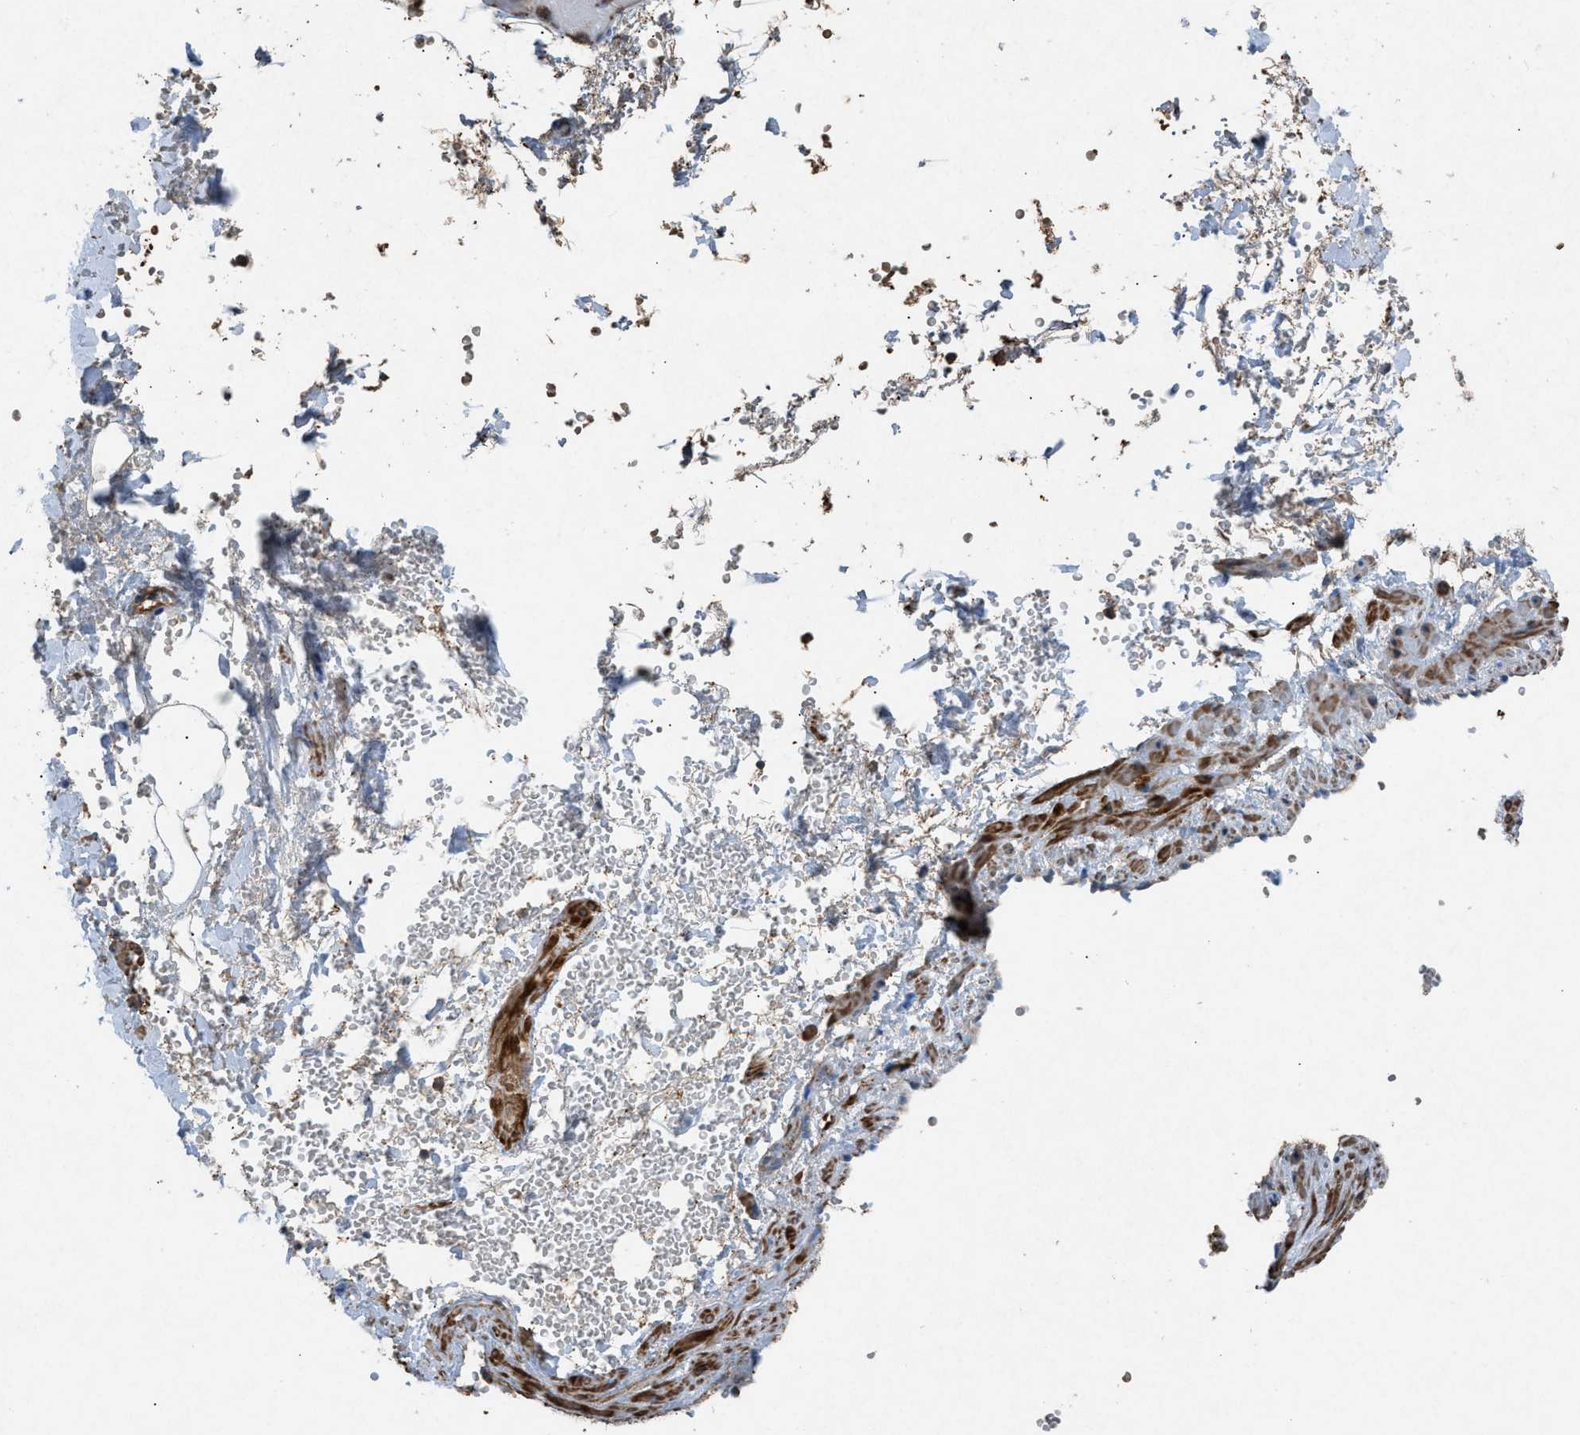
{"staining": {"intensity": "strong", "quantity": "25%-75%", "location": "cytoplasmic/membranous"}, "tissue": "adipose tissue", "cell_type": "Adipocytes", "image_type": "normal", "snomed": [{"axis": "morphology", "description": "Normal tissue, NOS"}, {"axis": "topography", "description": "Soft tissue"}, {"axis": "topography", "description": "Vascular tissue"}], "caption": "High-power microscopy captured an IHC histopathology image of normal adipose tissue, revealing strong cytoplasmic/membranous expression in about 25%-75% of adipocytes. Immunohistochemistry stains the protein of interest in brown and the nuclei are stained blue.", "gene": "NCK2", "patient": {"sex": "female", "age": 35}}